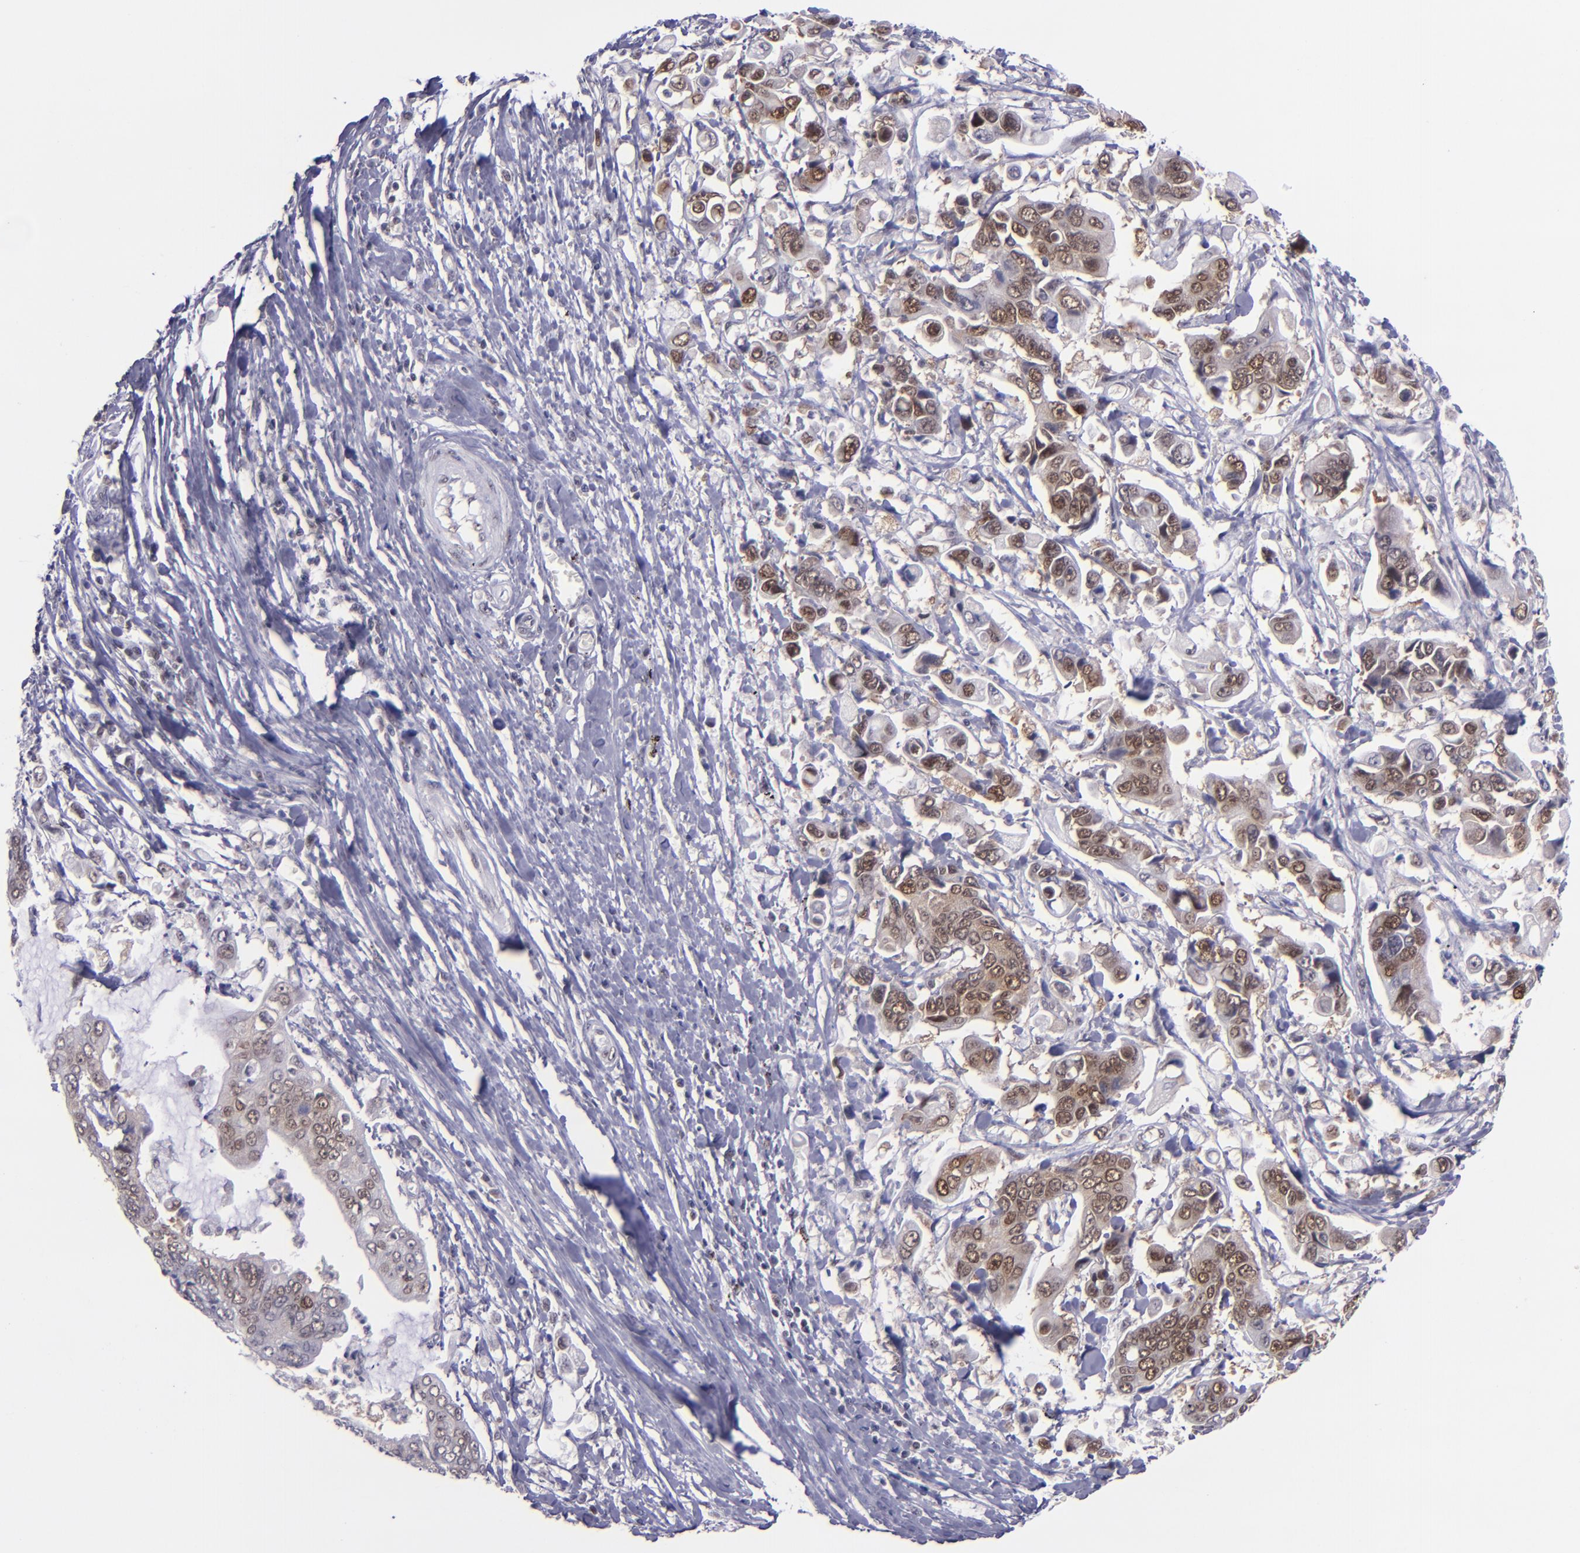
{"staining": {"intensity": "weak", "quantity": ">75%", "location": "nuclear"}, "tissue": "stomach cancer", "cell_type": "Tumor cells", "image_type": "cancer", "snomed": [{"axis": "morphology", "description": "Adenocarcinoma, NOS"}, {"axis": "topography", "description": "Stomach, upper"}], "caption": "Tumor cells reveal low levels of weak nuclear expression in approximately >75% of cells in stomach cancer.", "gene": "BAG1", "patient": {"sex": "male", "age": 80}}